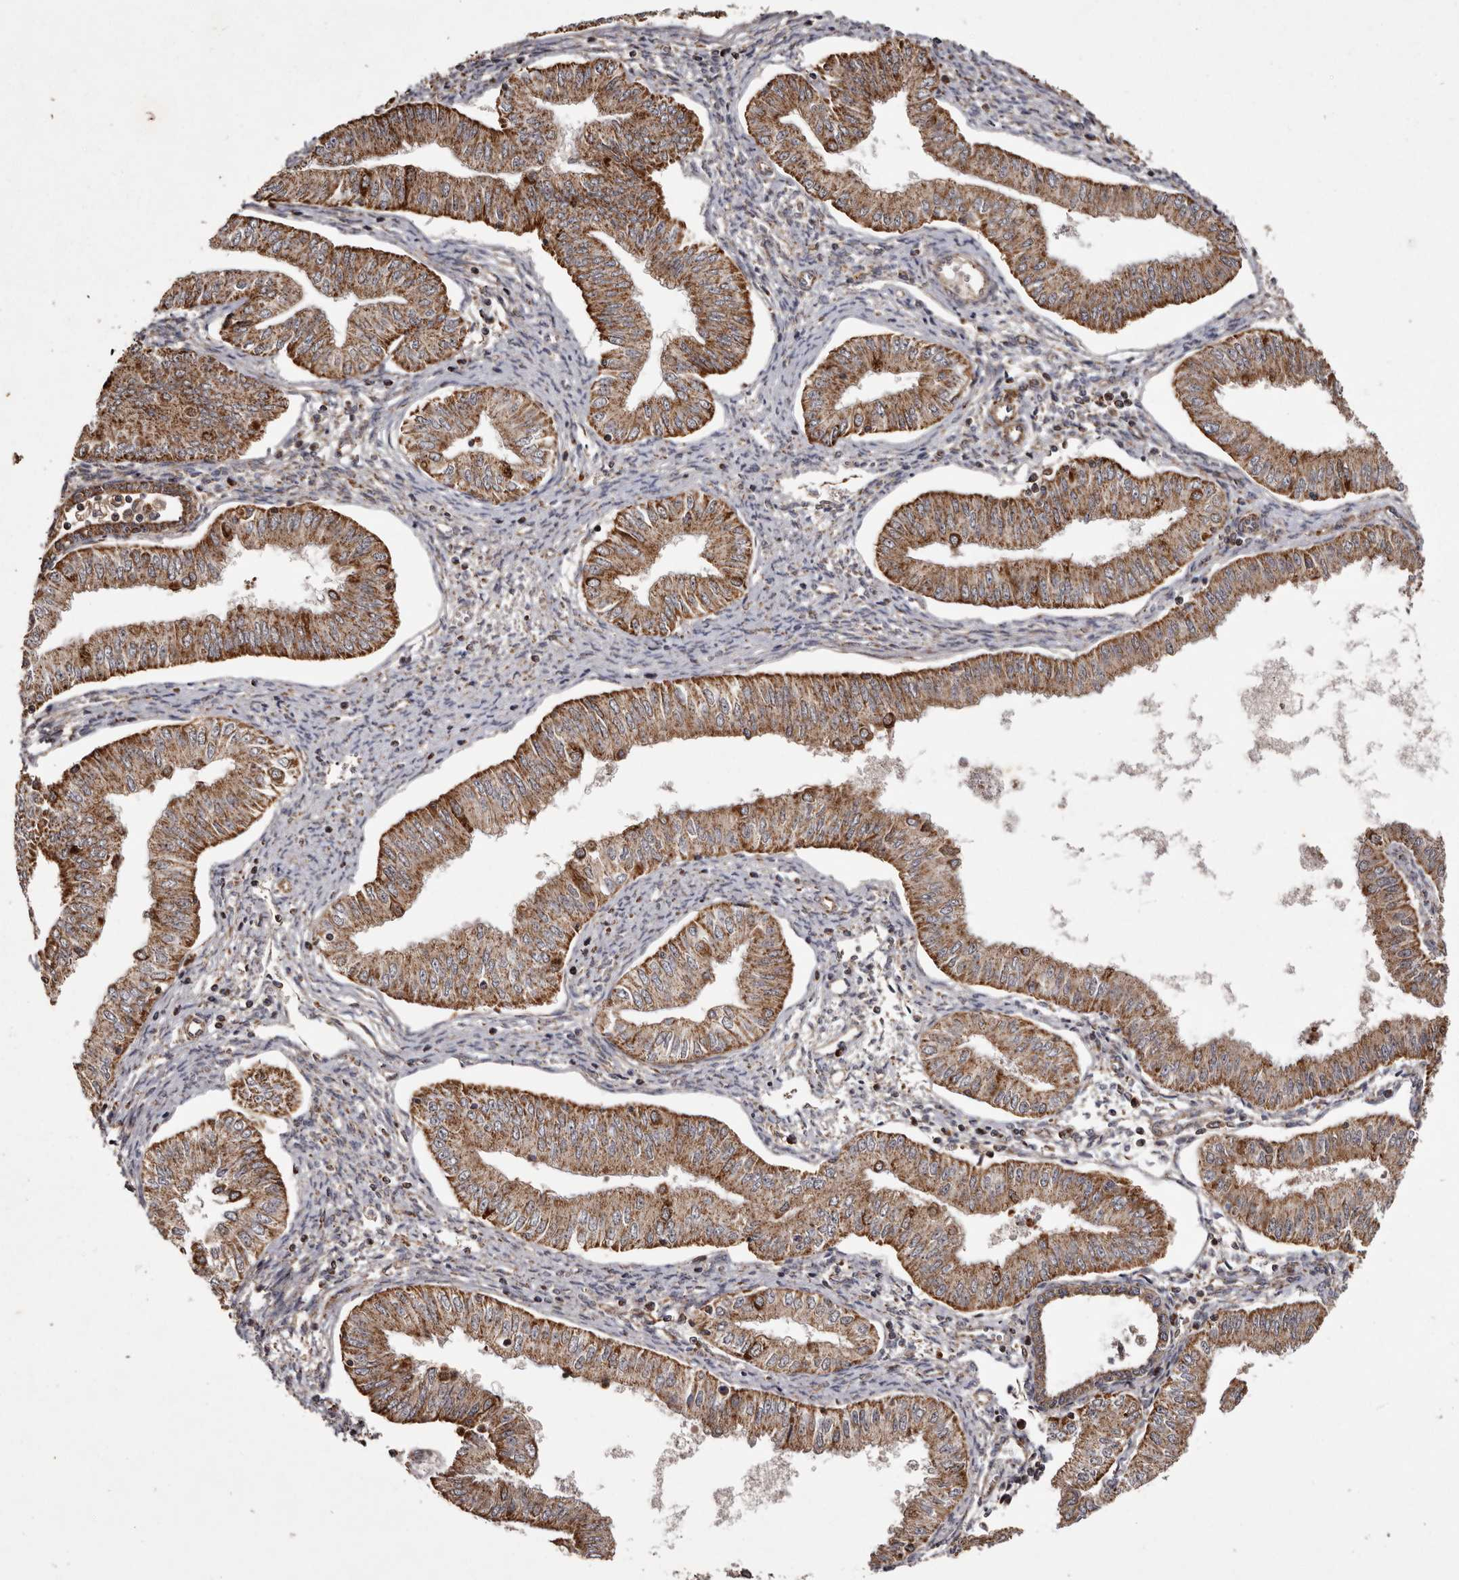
{"staining": {"intensity": "strong", "quantity": ">75%", "location": "cytoplasmic/membranous"}, "tissue": "endometrial cancer", "cell_type": "Tumor cells", "image_type": "cancer", "snomed": [{"axis": "morphology", "description": "Normal tissue, NOS"}, {"axis": "morphology", "description": "Adenocarcinoma, NOS"}, {"axis": "topography", "description": "Endometrium"}], "caption": "Human endometrial cancer (adenocarcinoma) stained with a brown dye displays strong cytoplasmic/membranous positive expression in about >75% of tumor cells.", "gene": "CPLANE2", "patient": {"sex": "female", "age": 53}}